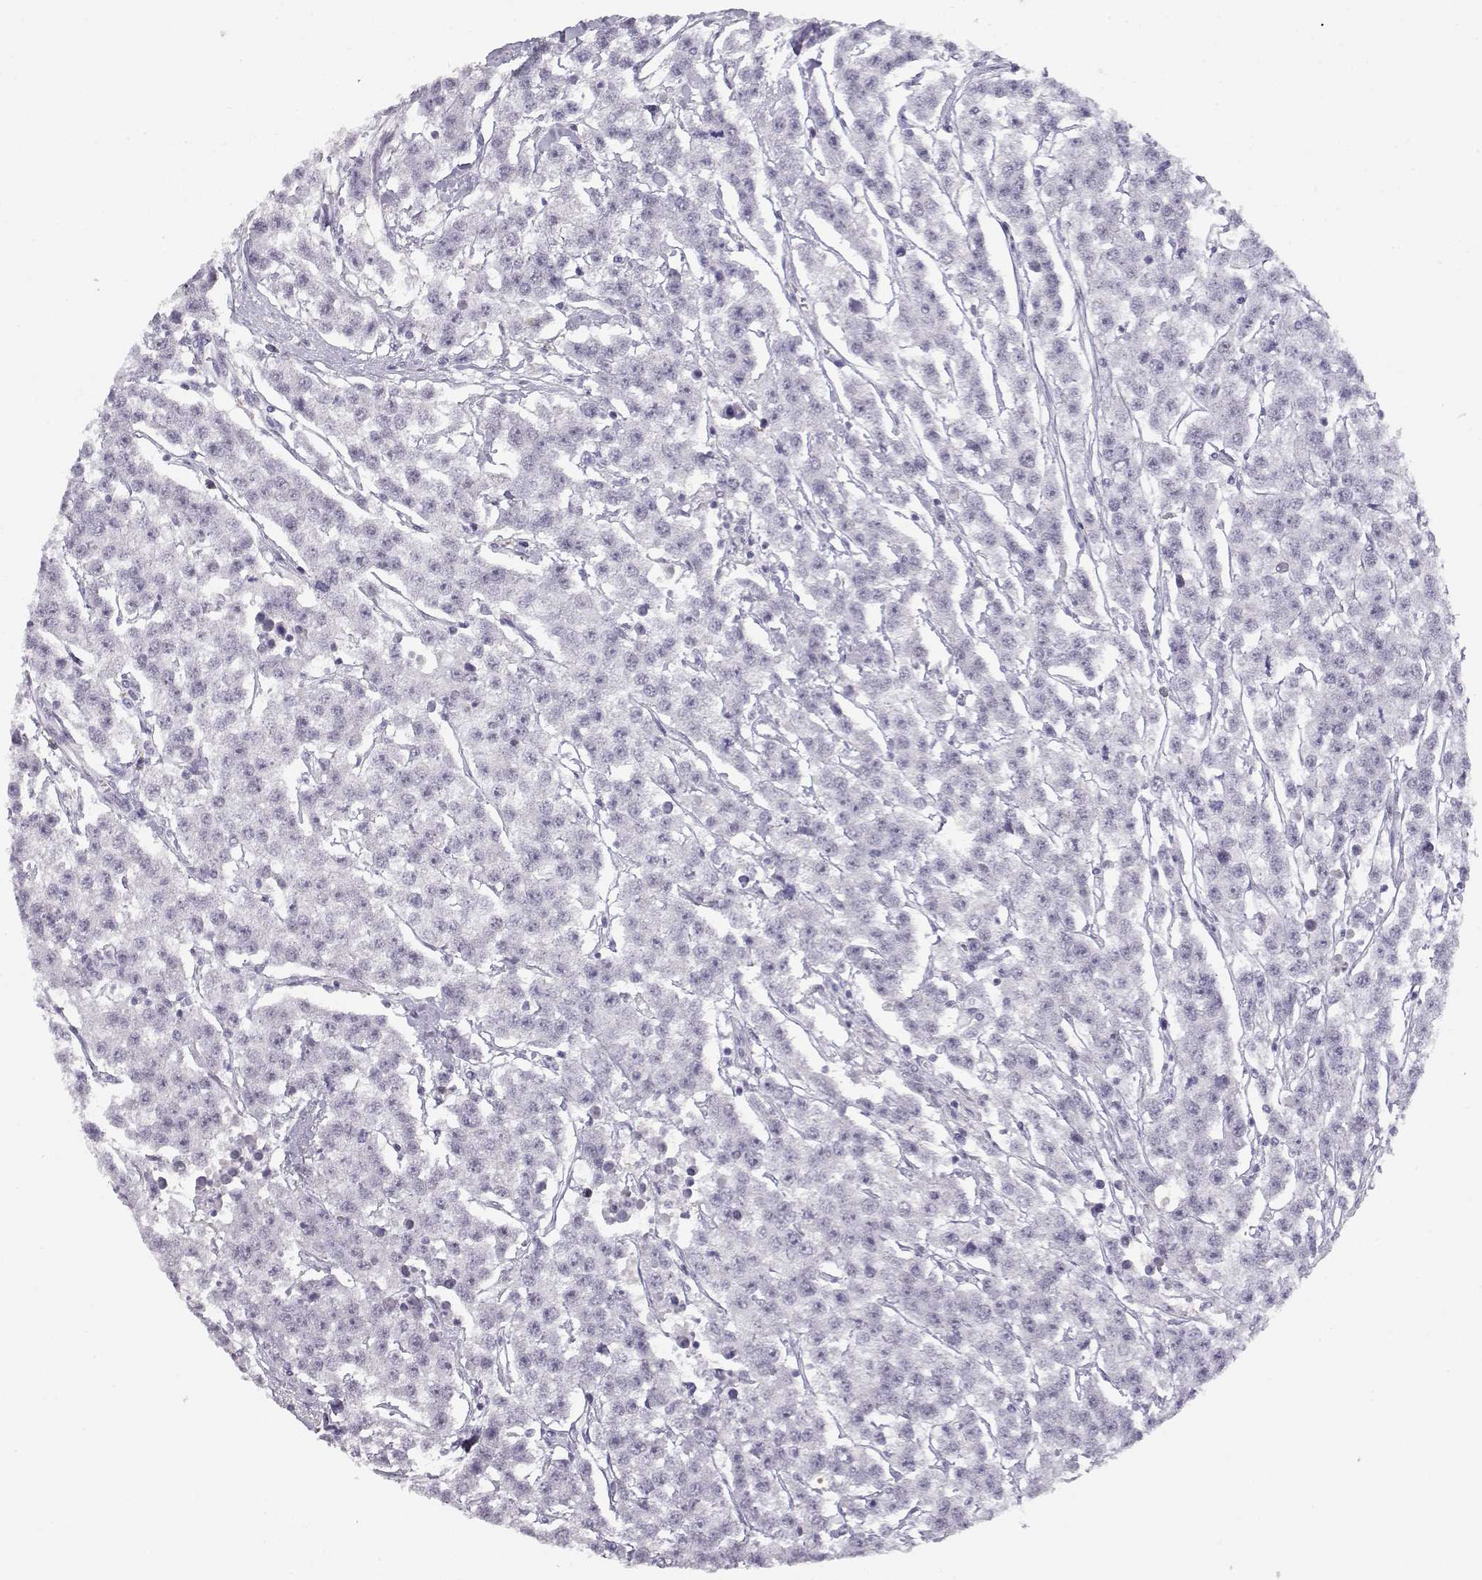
{"staining": {"intensity": "negative", "quantity": "none", "location": "none"}, "tissue": "testis cancer", "cell_type": "Tumor cells", "image_type": "cancer", "snomed": [{"axis": "morphology", "description": "Seminoma, NOS"}, {"axis": "topography", "description": "Testis"}], "caption": "Immunohistochemistry (IHC) of seminoma (testis) reveals no positivity in tumor cells. (IHC, brightfield microscopy, high magnification).", "gene": "NUTM1", "patient": {"sex": "male", "age": 59}}